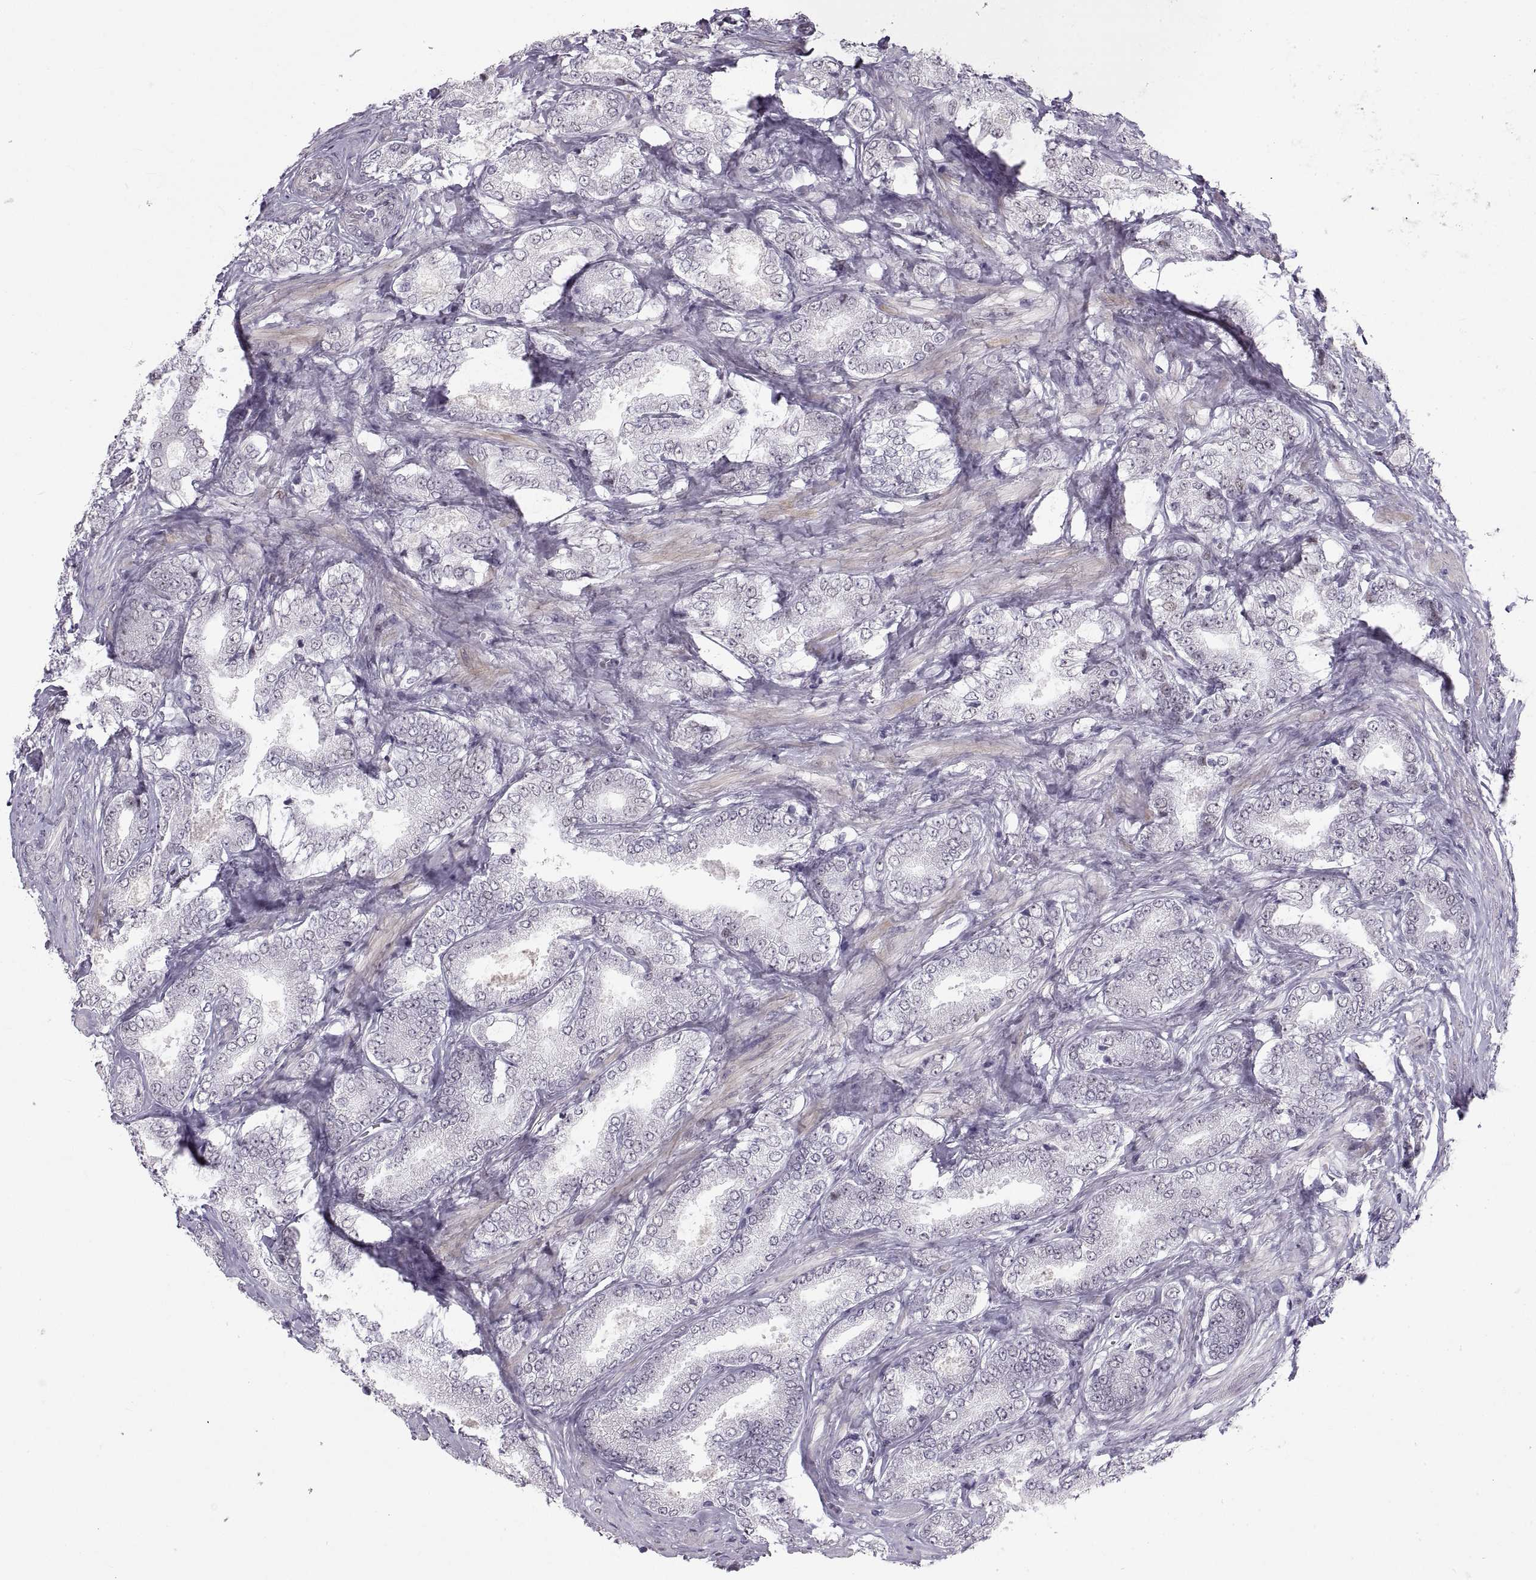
{"staining": {"intensity": "weak", "quantity": "<25%", "location": "cytoplasmic/membranous"}, "tissue": "prostate cancer", "cell_type": "Tumor cells", "image_type": "cancer", "snomed": [{"axis": "morphology", "description": "Adenocarcinoma, NOS"}, {"axis": "topography", "description": "Prostate"}], "caption": "DAB immunohistochemical staining of human prostate cancer displays no significant positivity in tumor cells.", "gene": "NANOS3", "patient": {"sex": "male", "age": 64}}